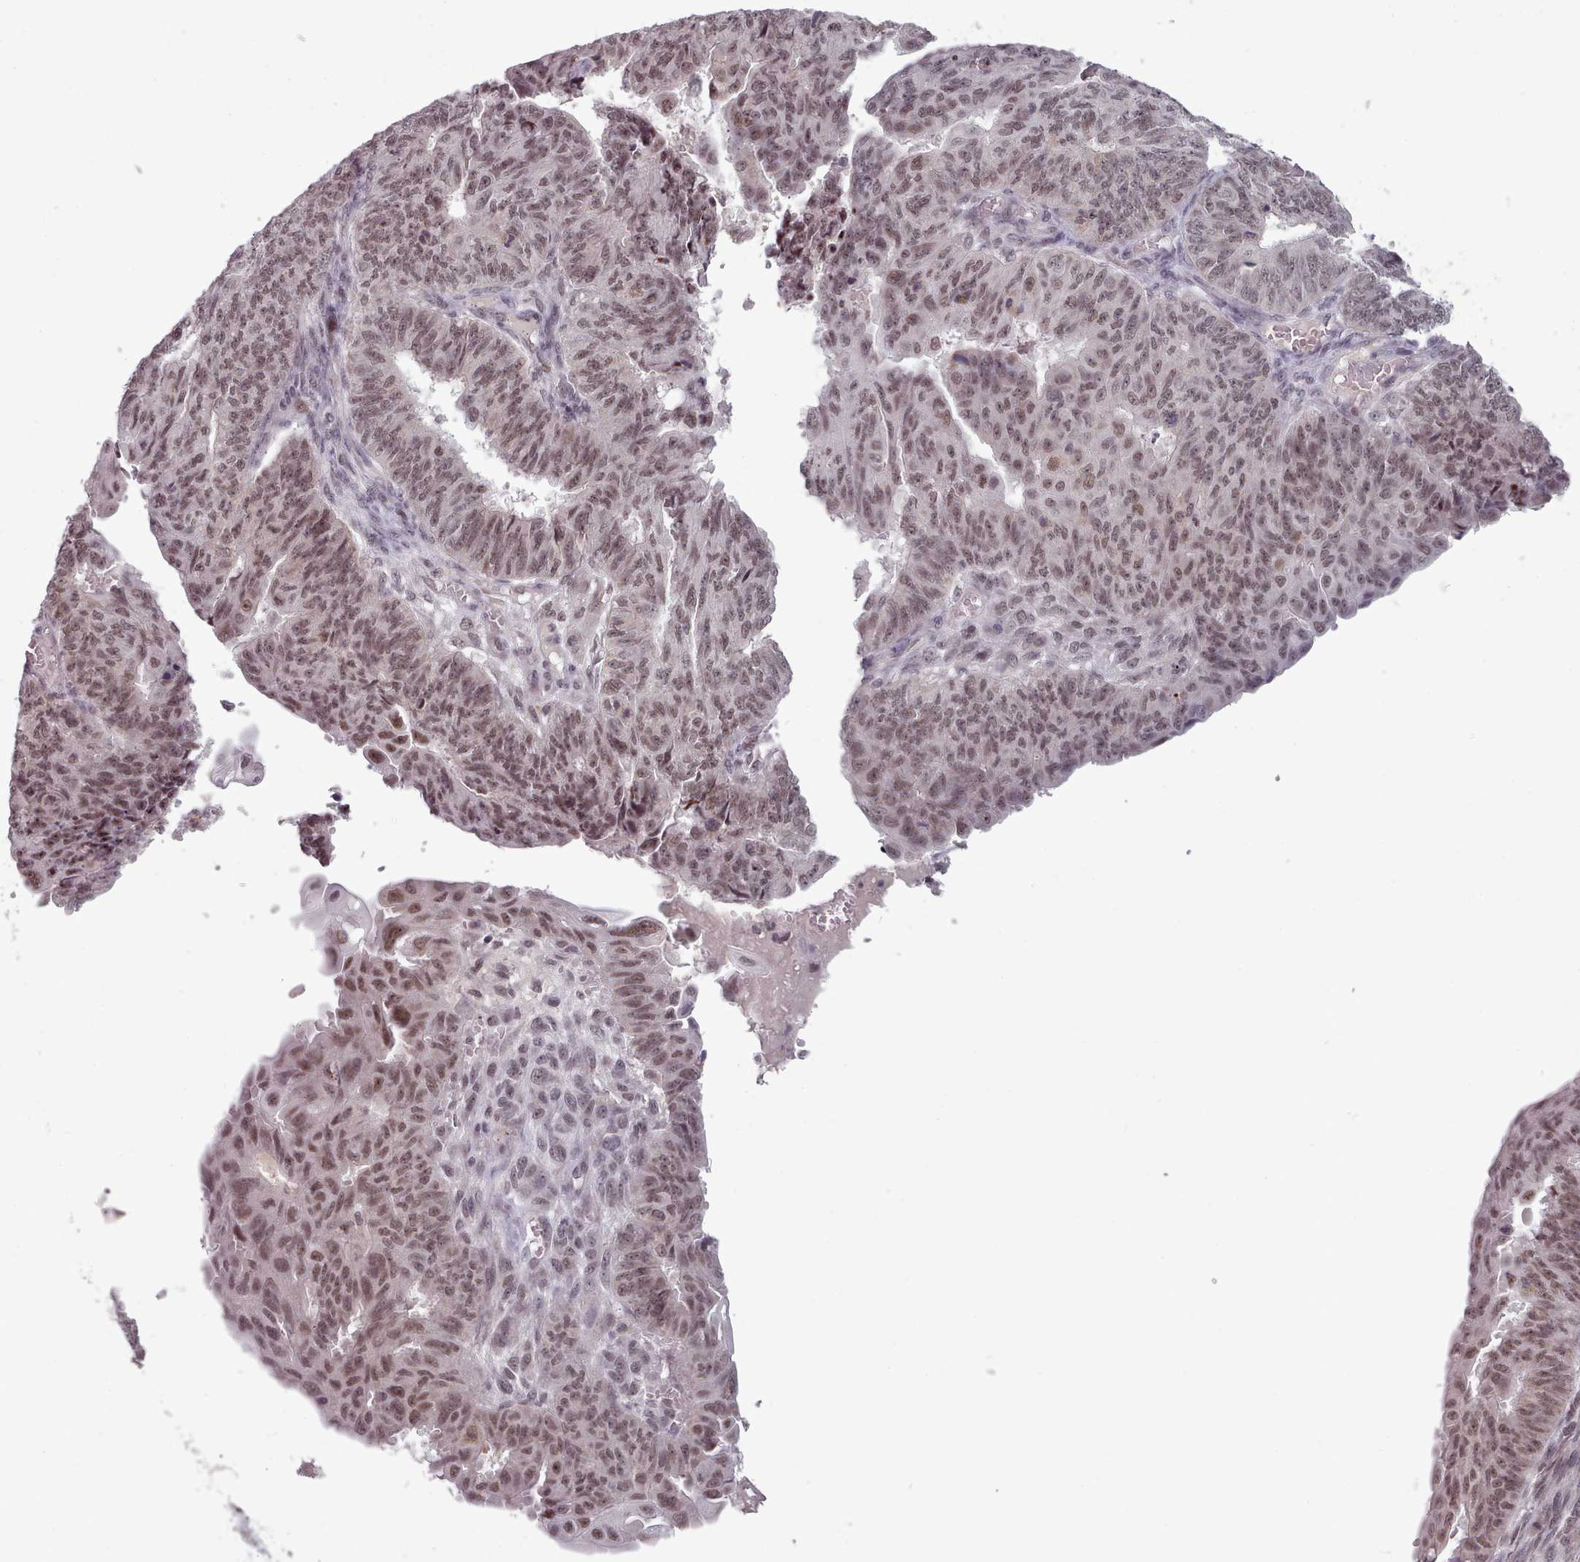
{"staining": {"intensity": "moderate", "quantity": ">75%", "location": "nuclear"}, "tissue": "endometrial cancer", "cell_type": "Tumor cells", "image_type": "cancer", "snomed": [{"axis": "morphology", "description": "Adenocarcinoma, NOS"}, {"axis": "topography", "description": "Endometrium"}], "caption": "DAB (3,3'-diaminobenzidine) immunohistochemical staining of adenocarcinoma (endometrial) demonstrates moderate nuclear protein expression in approximately >75% of tumor cells.", "gene": "SRSF9", "patient": {"sex": "female", "age": 32}}